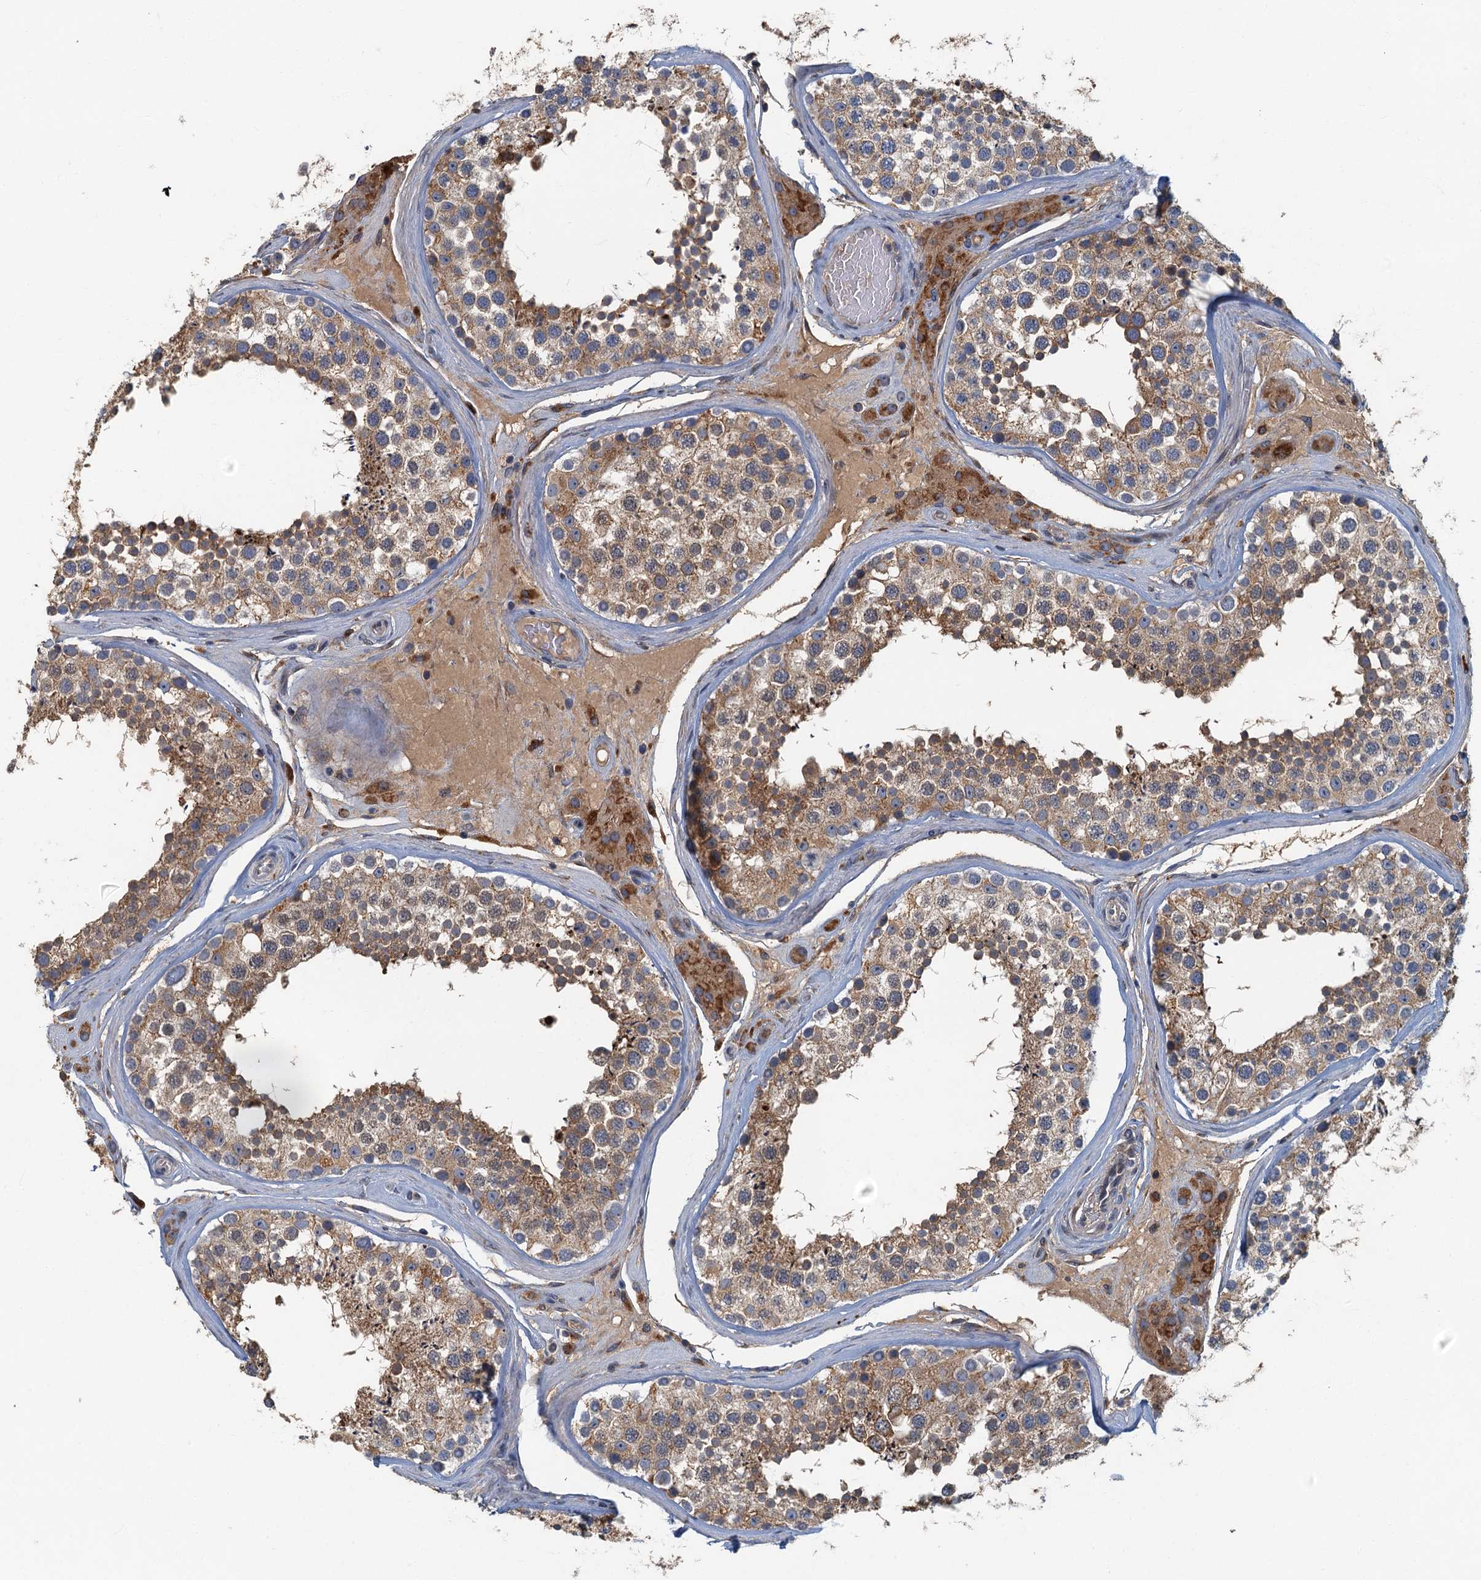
{"staining": {"intensity": "moderate", "quantity": ">75%", "location": "cytoplasmic/membranous"}, "tissue": "testis", "cell_type": "Cells in seminiferous ducts", "image_type": "normal", "snomed": [{"axis": "morphology", "description": "Normal tissue, NOS"}, {"axis": "topography", "description": "Testis"}], "caption": "IHC micrograph of benign testis: testis stained using IHC reveals medium levels of moderate protein expression localized specifically in the cytoplasmic/membranous of cells in seminiferous ducts, appearing as a cytoplasmic/membranous brown color.", "gene": "SPDYC", "patient": {"sex": "male", "age": 46}}